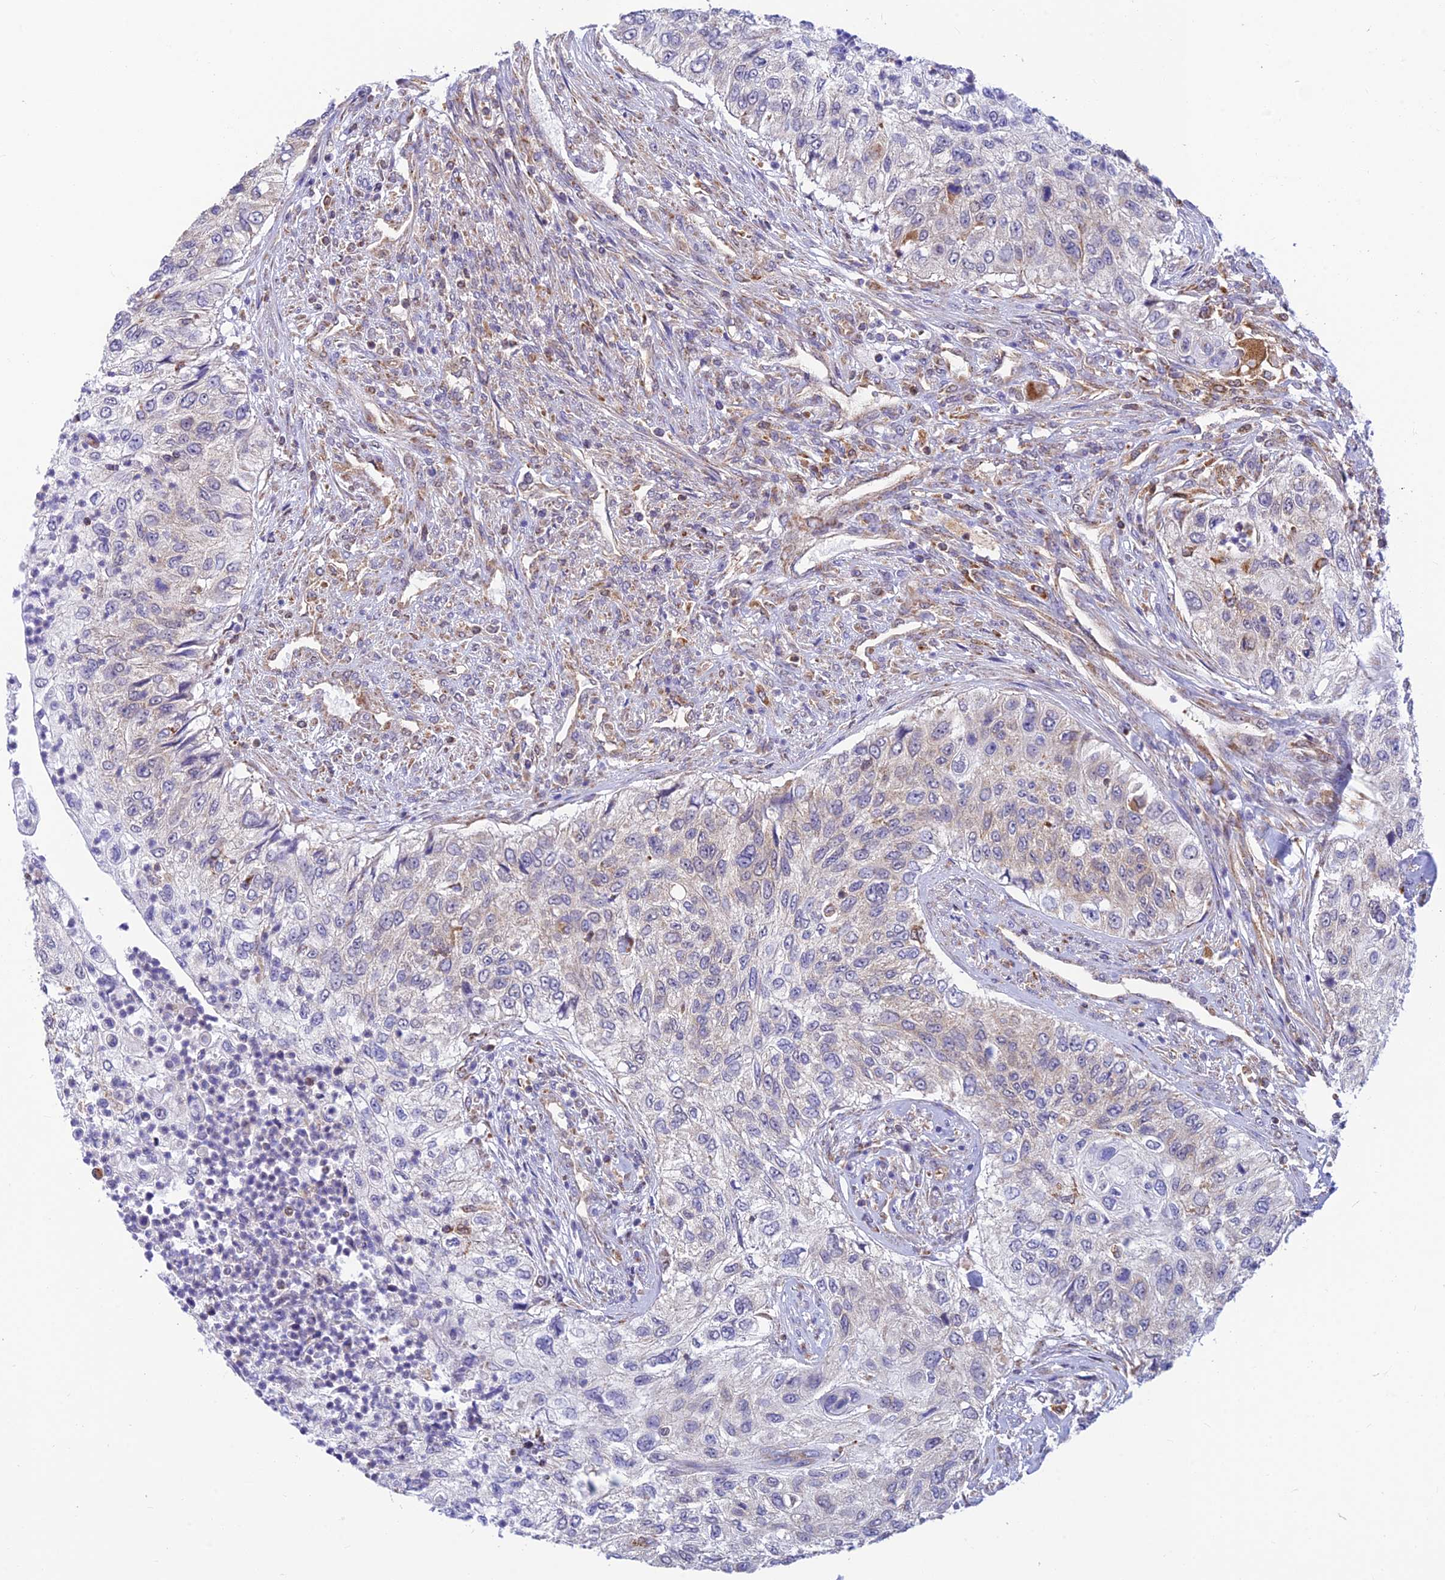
{"staining": {"intensity": "weak", "quantity": "<25%", "location": "cytoplasmic/membranous"}, "tissue": "urothelial cancer", "cell_type": "Tumor cells", "image_type": "cancer", "snomed": [{"axis": "morphology", "description": "Urothelial carcinoma, High grade"}, {"axis": "topography", "description": "Urinary bladder"}], "caption": "An immunohistochemistry micrograph of urothelial cancer is shown. There is no staining in tumor cells of urothelial cancer.", "gene": "LYSMD2", "patient": {"sex": "female", "age": 60}}